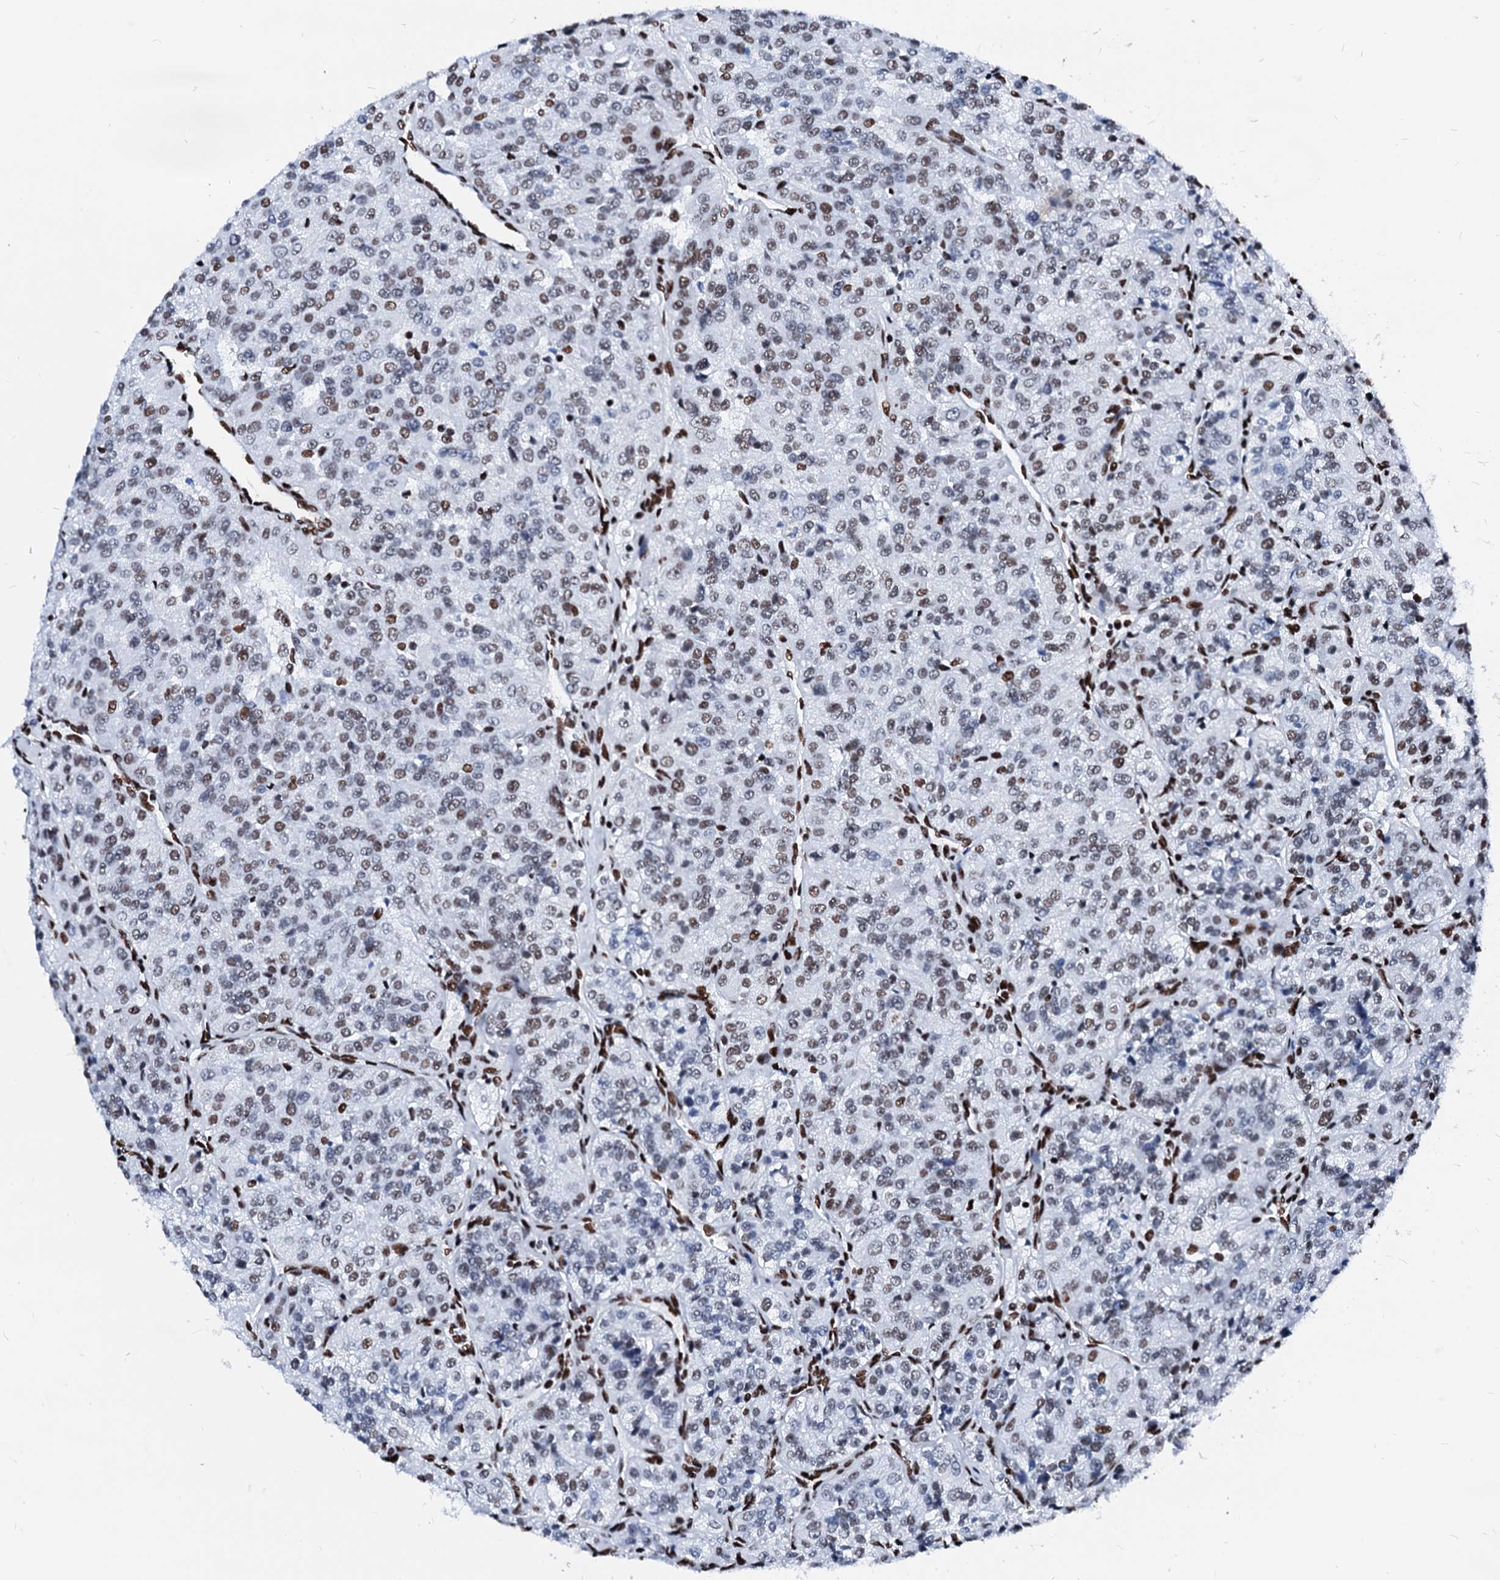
{"staining": {"intensity": "weak", "quantity": "25%-75%", "location": "nuclear"}, "tissue": "renal cancer", "cell_type": "Tumor cells", "image_type": "cancer", "snomed": [{"axis": "morphology", "description": "Adenocarcinoma, NOS"}, {"axis": "topography", "description": "Kidney"}], "caption": "This is an image of immunohistochemistry (IHC) staining of renal cancer (adenocarcinoma), which shows weak positivity in the nuclear of tumor cells.", "gene": "RALY", "patient": {"sex": "female", "age": 63}}